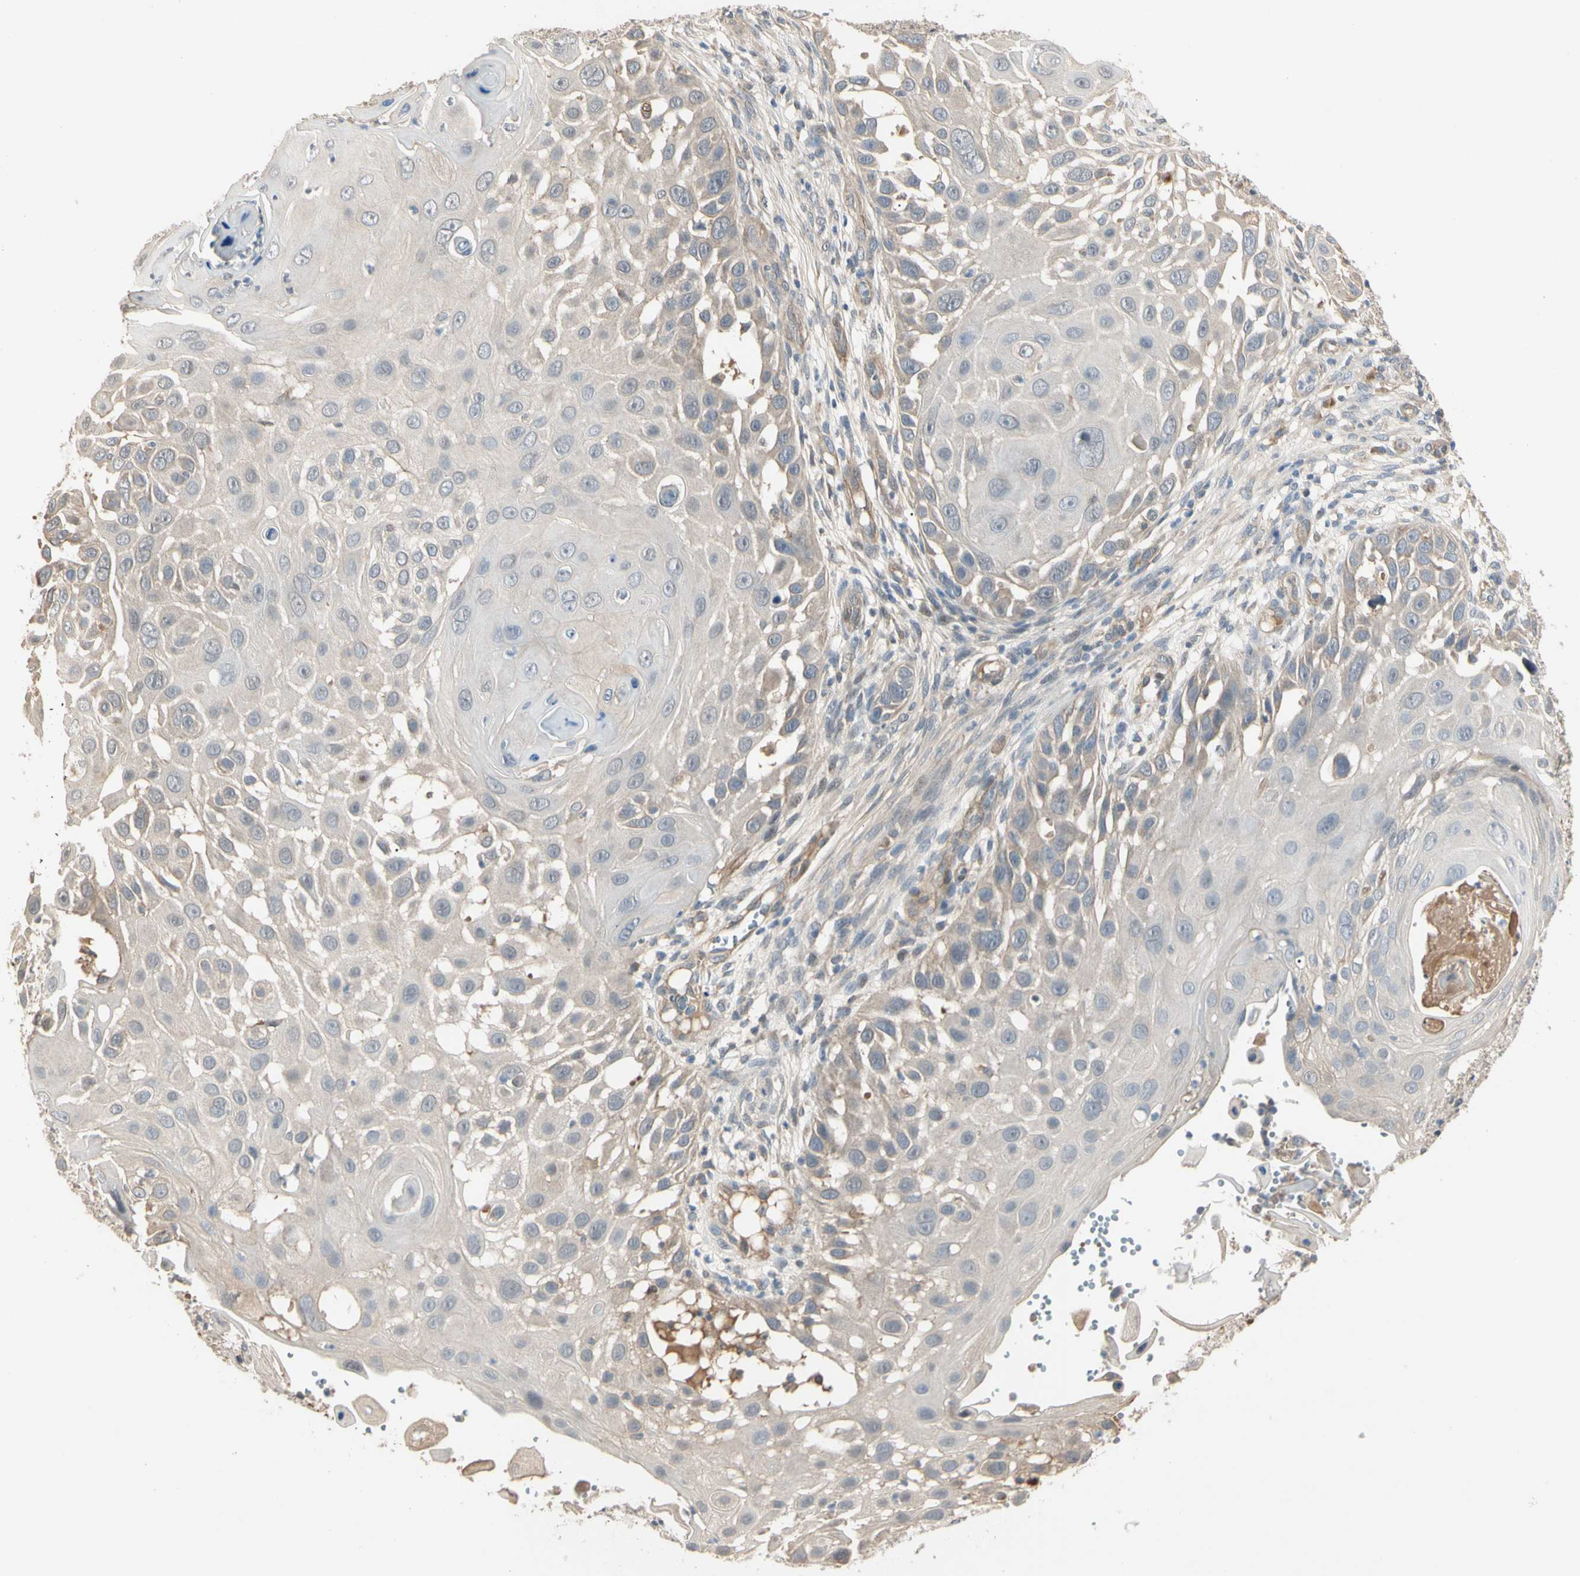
{"staining": {"intensity": "weak", "quantity": "<25%", "location": "cytoplasmic/membranous"}, "tissue": "skin cancer", "cell_type": "Tumor cells", "image_type": "cancer", "snomed": [{"axis": "morphology", "description": "Squamous cell carcinoma, NOS"}, {"axis": "topography", "description": "Skin"}], "caption": "IHC histopathology image of neoplastic tissue: skin squamous cell carcinoma stained with DAB demonstrates no significant protein staining in tumor cells.", "gene": "ATG4C", "patient": {"sex": "female", "age": 44}}